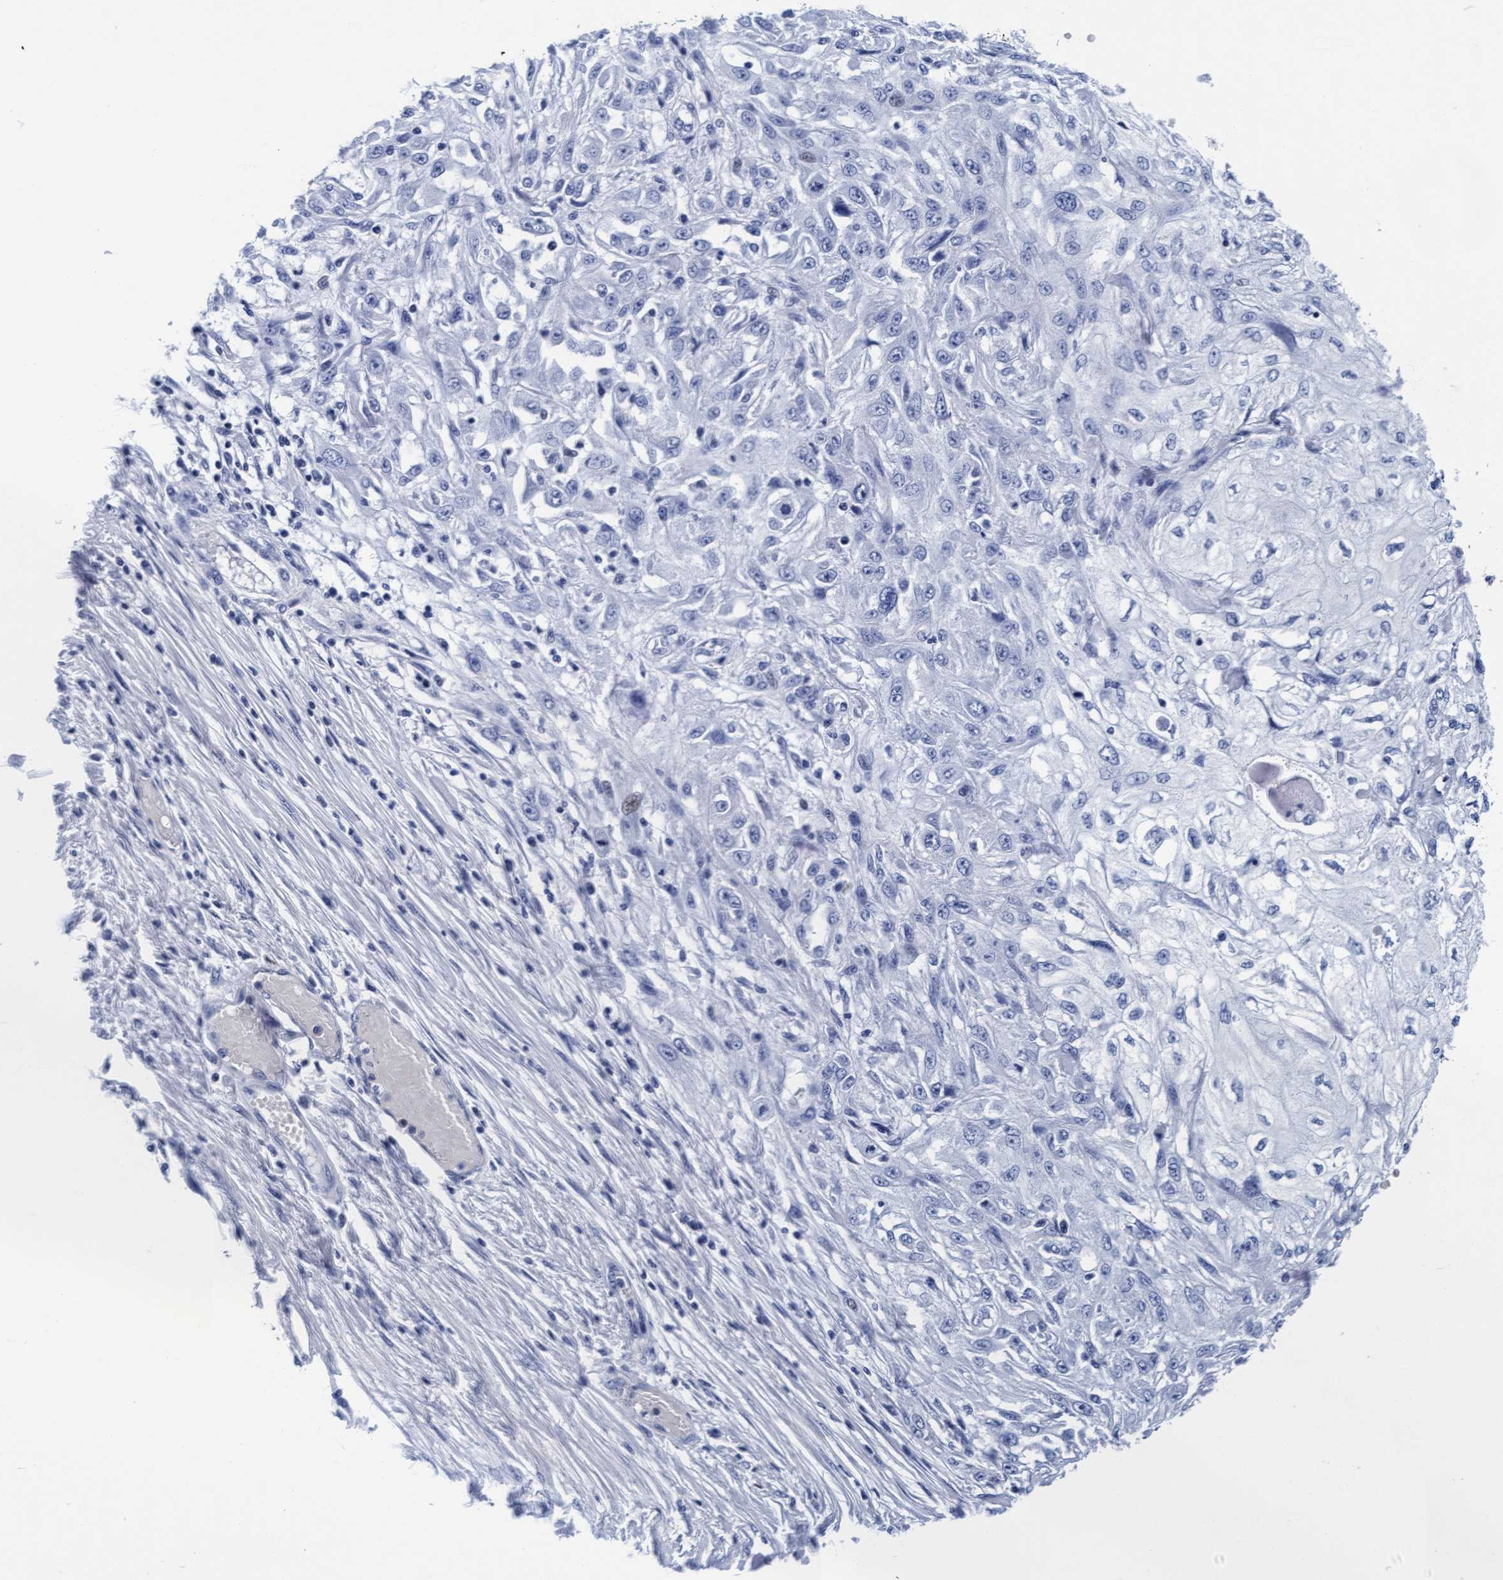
{"staining": {"intensity": "negative", "quantity": "none", "location": "none"}, "tissue": "skin cancer", "cell_type": "Tumor cells", "image_type": "cancer", "snomed": [{"axis": "morphology", "description": "Squamous cell carcinoma, NOS"}, {"axis": "morphology", "description": "Squamous cell carcinoma, metastatic, NOS"}, {"axis": "topography", "description": "Skin"}, {"axis": "topography", "description": "Lymph node"}], "caption": "Tumor cells show no significant expression in skin cancer (squamous cell carcinoma). (Stains: DAB immunohistochemistry with hematoxylin counter stain, Microscopy: brightfield microscopy at high magnification).", "gene": "ARSG", "patient": {"sex": "male", "age": 75}}